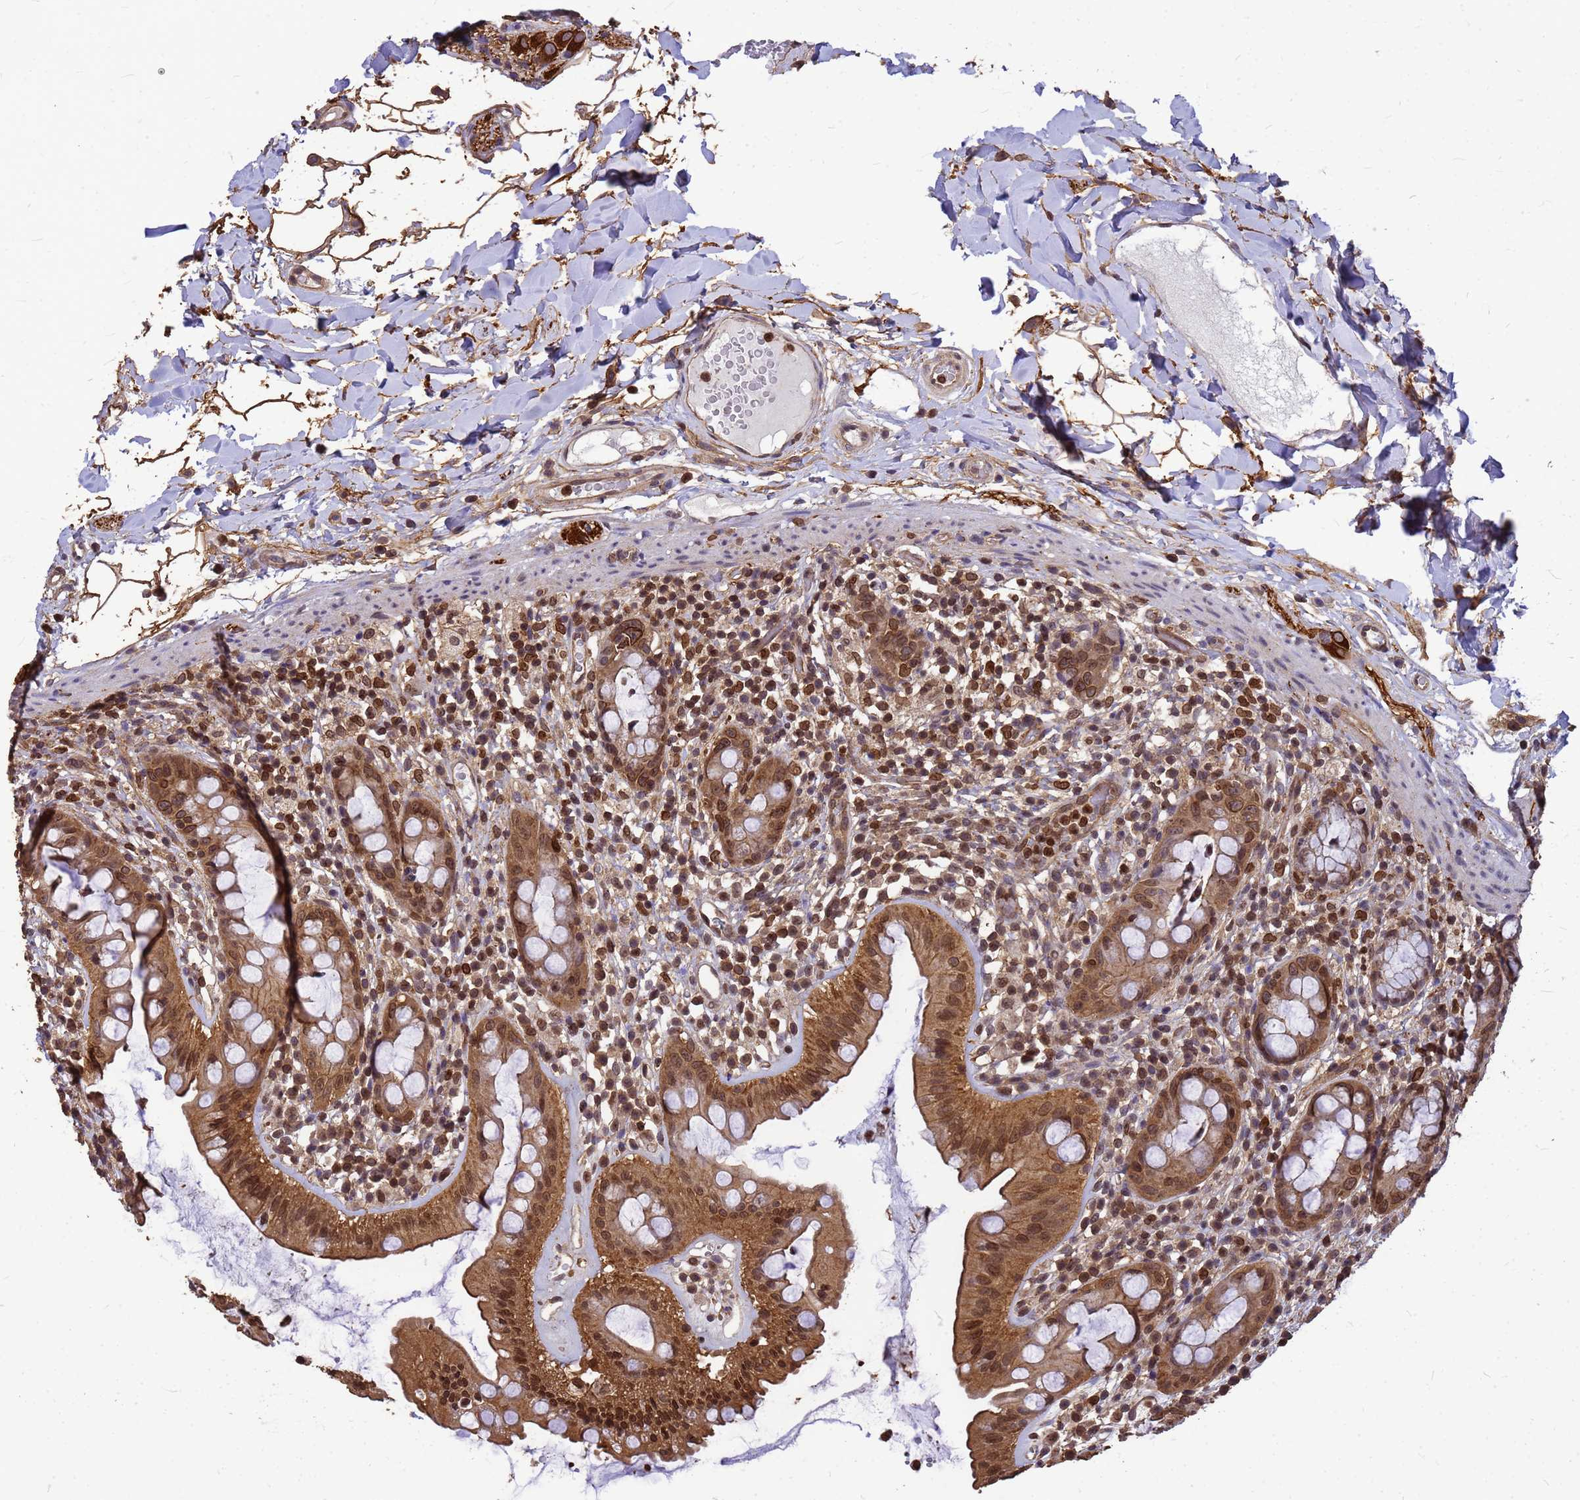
{"staining": {"intensity": "strong", "quantity": ">75%", "location": "cytoplasmic/membranous,nuclear"}, "tissue": "rectum", "cell_type": "Glandular cells", "image_type": "normal", "snomed": [{"axis": "morphology", "description": "Normal tissue, NOS"}, {"axis": "topography", "description": "Rectum"}], "caption": "Immunohistochemistry staining of normal rectum, which displays high levels of strong cytoplasmic/membranous,nuclear positivity in approximately >75% of glandular cells indicating strong cytoplasmic/membranous,nuclear protein positivity. The staining was performed using DAB (brown) for protein detection and nuclei were counterstained in hematoxylin (blue).", "gene": "C1orf35", "patient": {"sex": "female", "age": 57}}